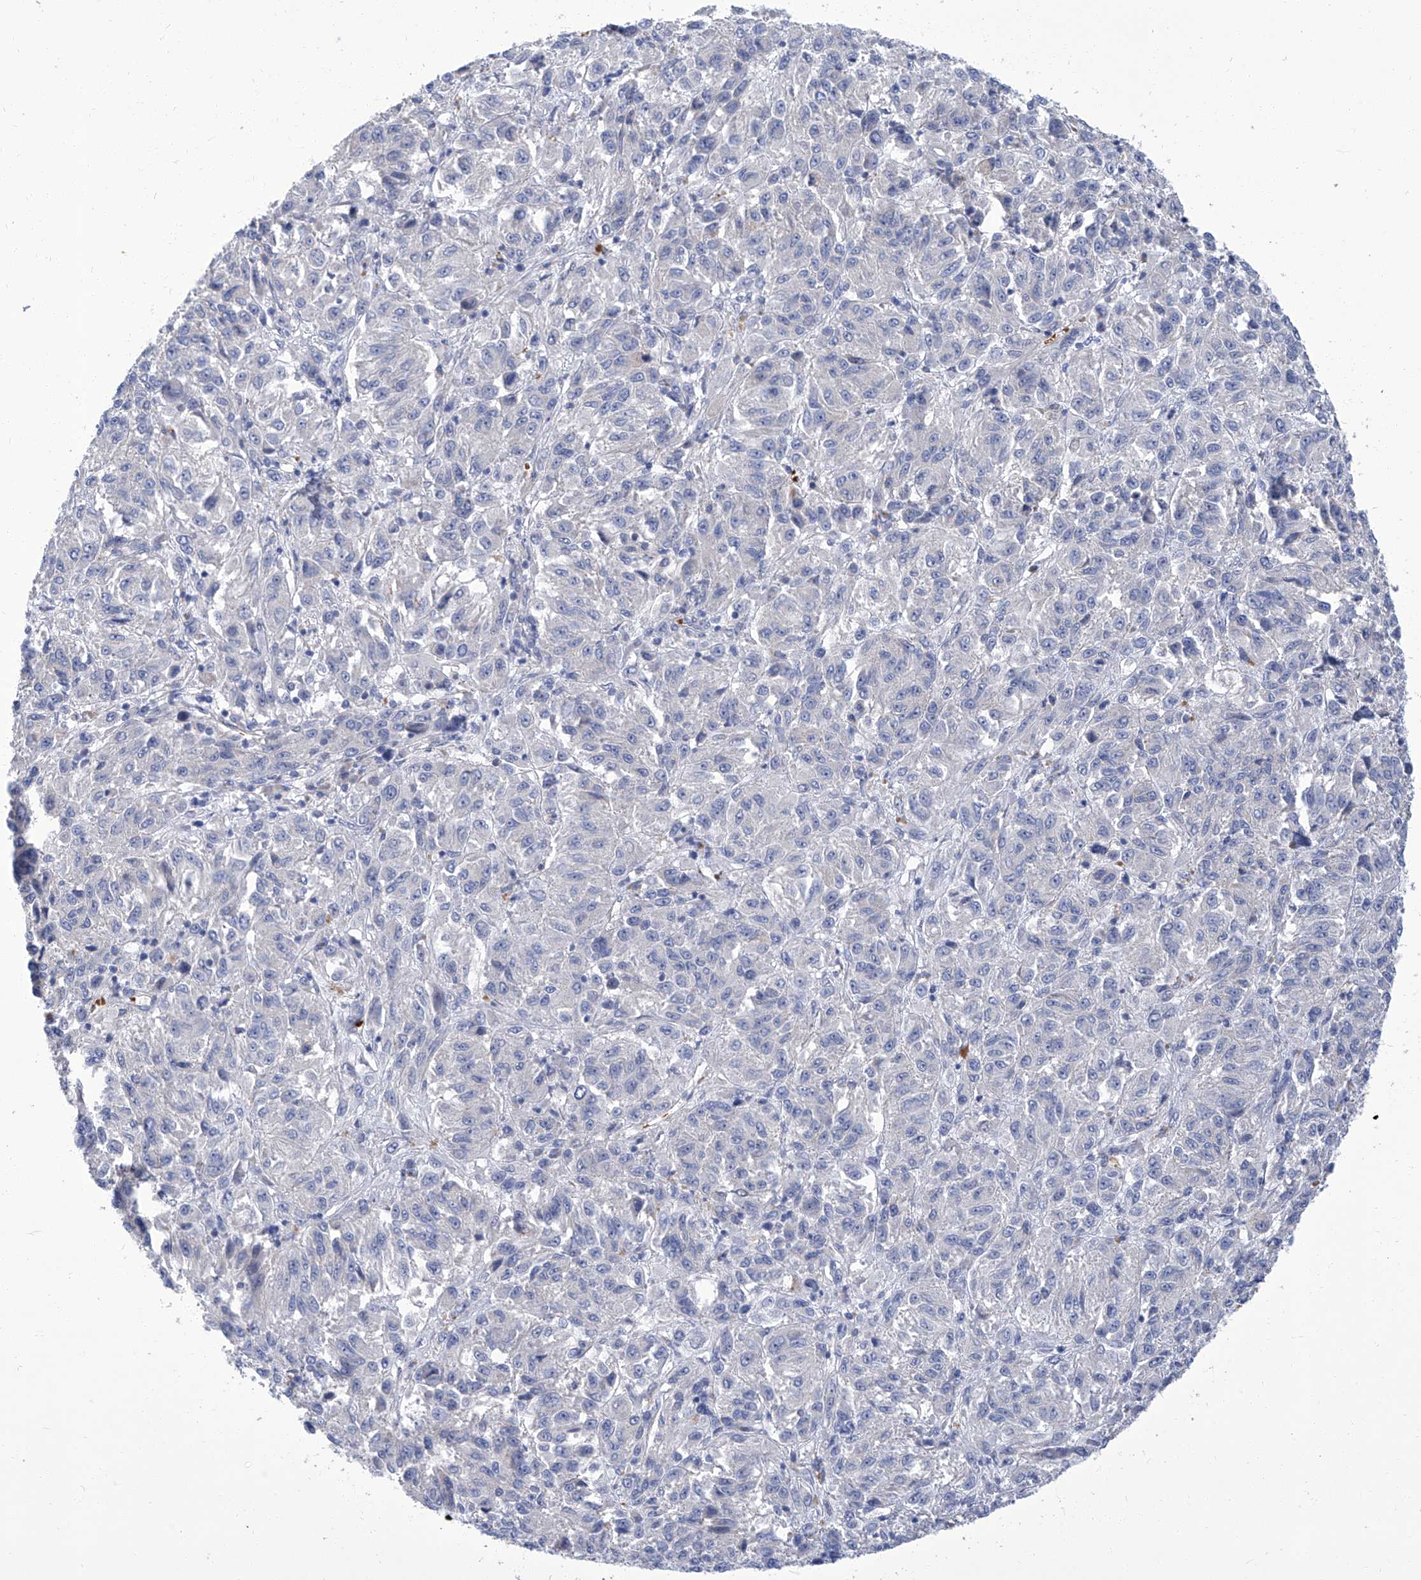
{"staining": {"intensity": "negative", "quantity": "none", "location": "none"}, "tissue": "melanoma", "cell_type": "Tumor cells", "image_type": "cancer", "snomed": [{"axis": "morphology", "description": "Malignant melanoma, Metastatic site"}, {"axis": "topography", "description": "Lung"}], "caption": "This histopathology image is of malignant melanoma (metastatic site) stained with immunohistochemistry (IHC) to label a protein in brown with the nuclei are counter-stained blue. There is no staining in tumor cells. (Stains: DAB (3,3'-diaminobenzidine) IHC with hematoxylin counter stain, Microscopy: brightfield microscopy at high magnification).", "gene": "PARD3", "patient": {"sex": "male", "age": 64}}